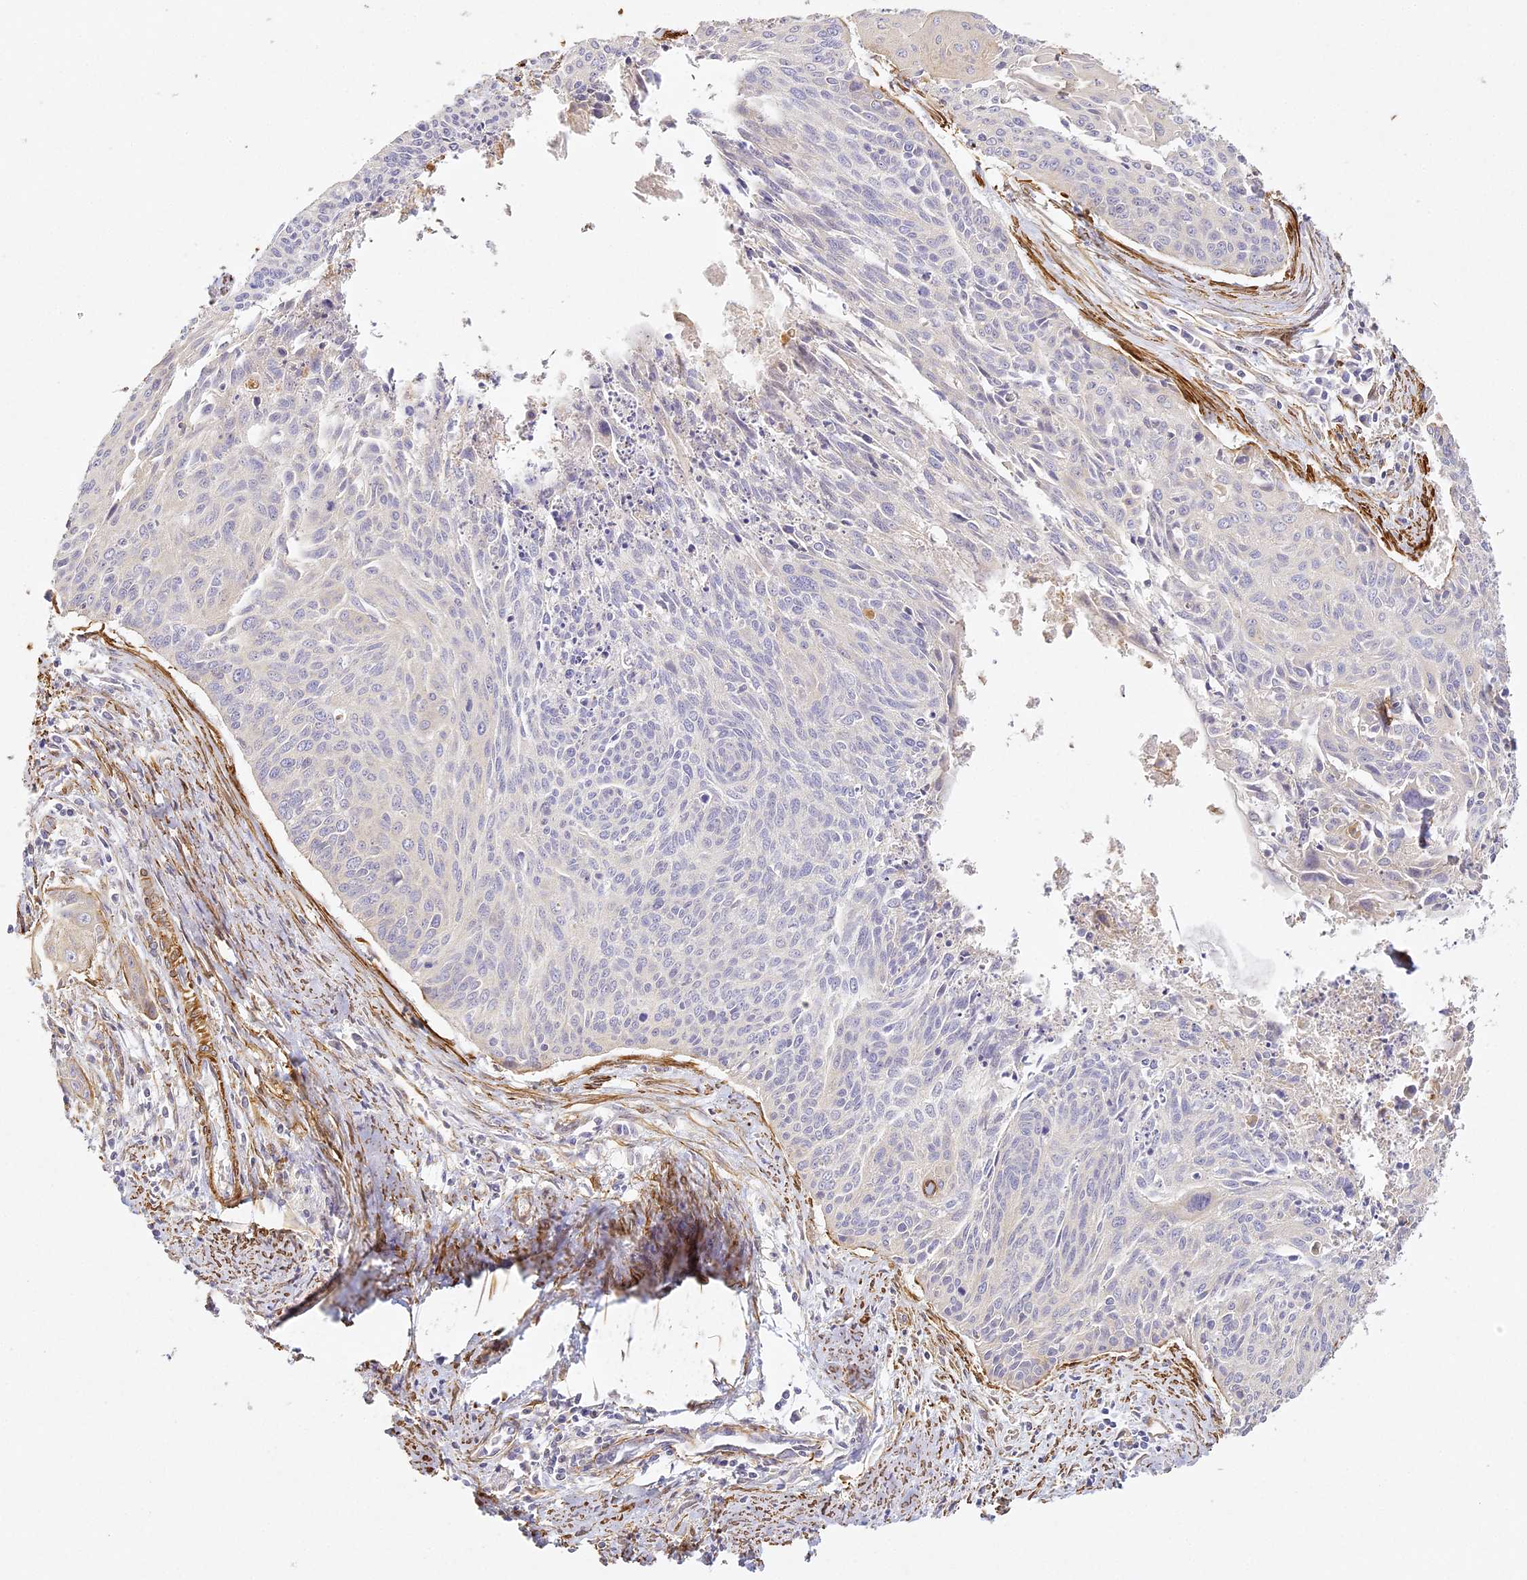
{"staining": {"intensity": "negative", "quantity": "none", "location": "none"}, "tissue": "cervical cancer", "cell_type": "Tumor cells", "image_type": "cancer", "snomed": [{"axis": "morphology", "description": "Squamous cell carcinoma, NOS"}, {"axis": "topography", "description": "Cervix"}], "caption": "DAB immunohistochemical staining of cervical squamous cell carcinoma shows no significant staining in tumor cells.", "gene": "MED28", "patient": {"sex": "female", "age": 55}}